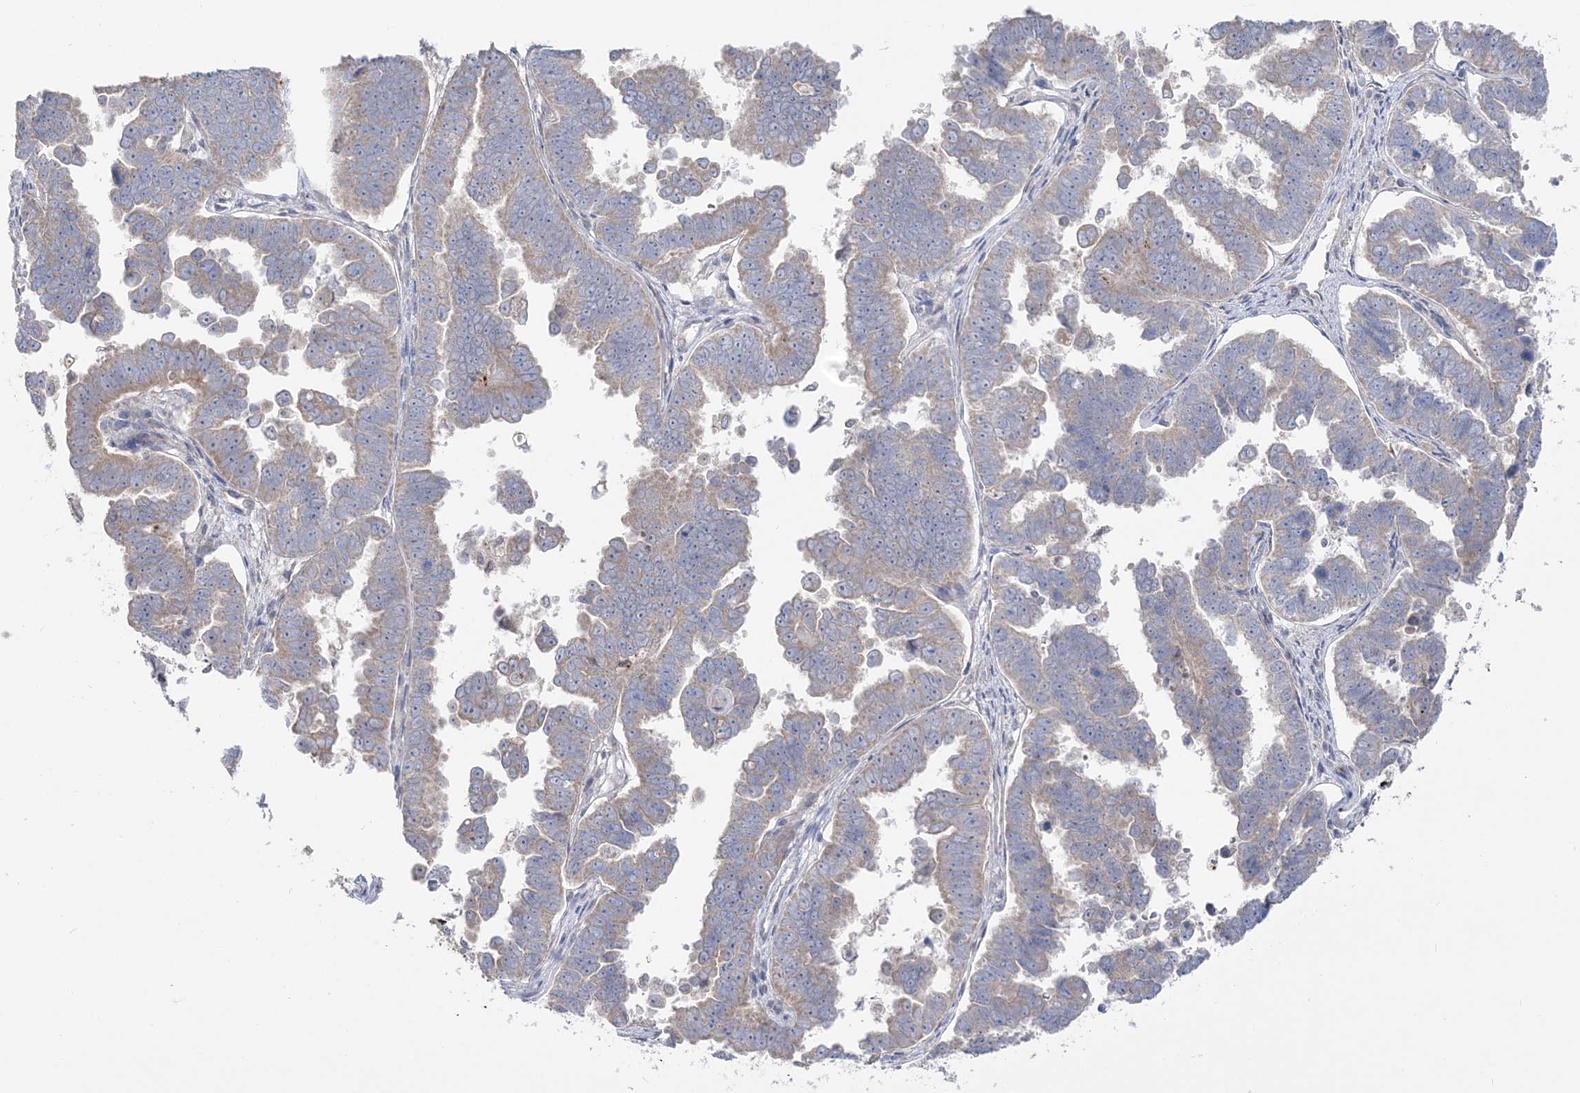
{"staining": {"intensity": "weak", "quantity": ">75%", "location": "cytoplasmic/membranous"}, "tissue": "endometrial cancer", "cell_type": "Tumor cells", "image_type": "cancer", "snomed": [{"axis": "morphology", "description": "Adenocarcinoma, NOS"}, {"axis": "topography", "description": "Endometrium"}], "caption": "The histopathology image exhibits immunohistochemical staining of endometrial cancer. There is weak cytoplasmic/membranous positivity is seen in about >75% of tumor cells.", "gene": "MMADHC", "patient": {"sex": "female", "age": 75}}